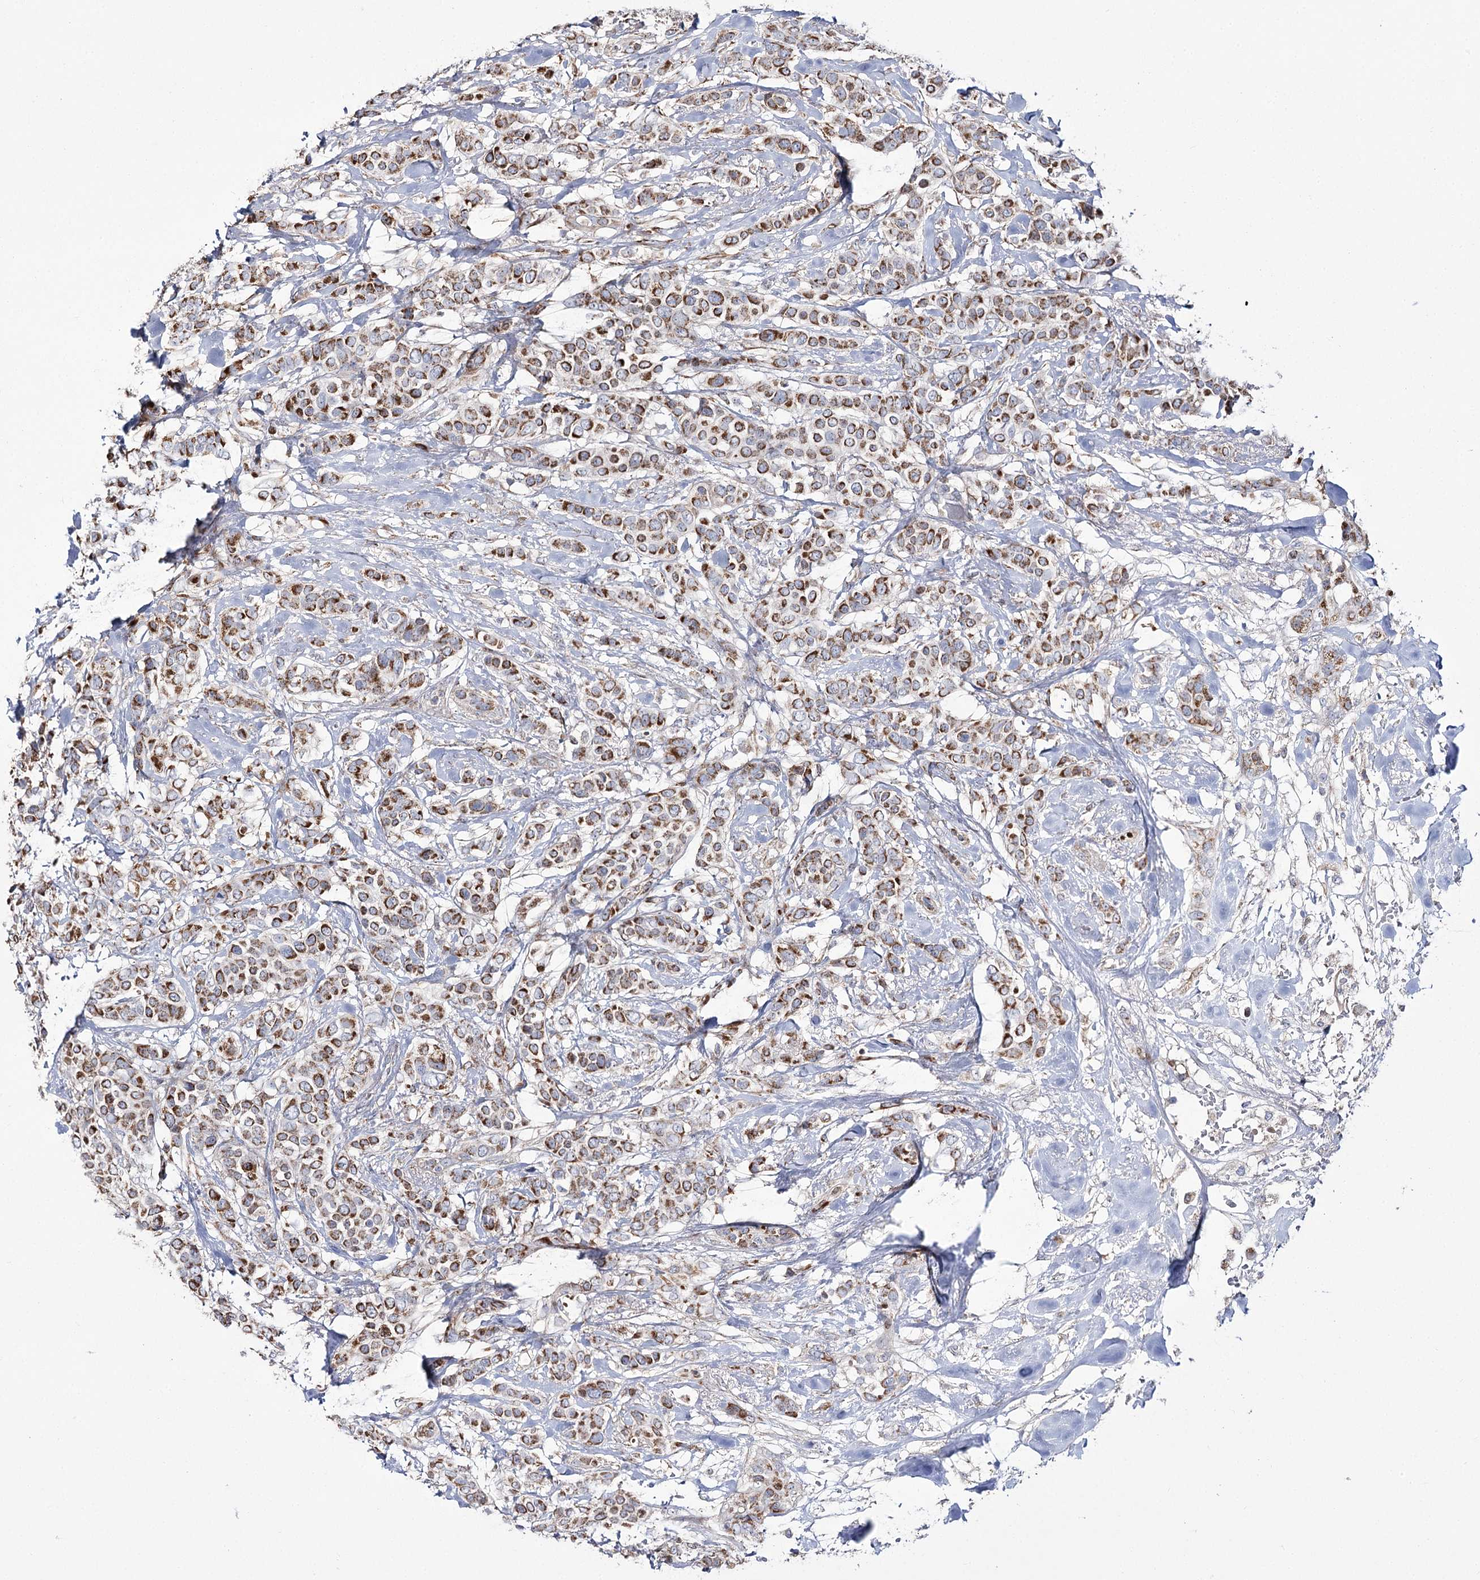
{"staining": {"intensity": "moderate", "quantity": ">75%", "location": "cytoplasmic/membranous"}, "tissue": "breast cancer", "cell_type": "Tumor cells", "image_type": "cancer", "snomed": [{"axis": "morphology", "description": "Lobular carcinoma"}, {"axis": "topography", "description": "Breast"}], "caption": "Immunohistochemistry (IHC) photomicrograph of human breast cancer (lobular carcinoma) stained for a protein (brown), which shows medium levels of moderate cytoplasmic/membranous expression in about >75% of tumor cells.", "gene": "NADK2", "patient": {"sex": "female", "age": 51}}